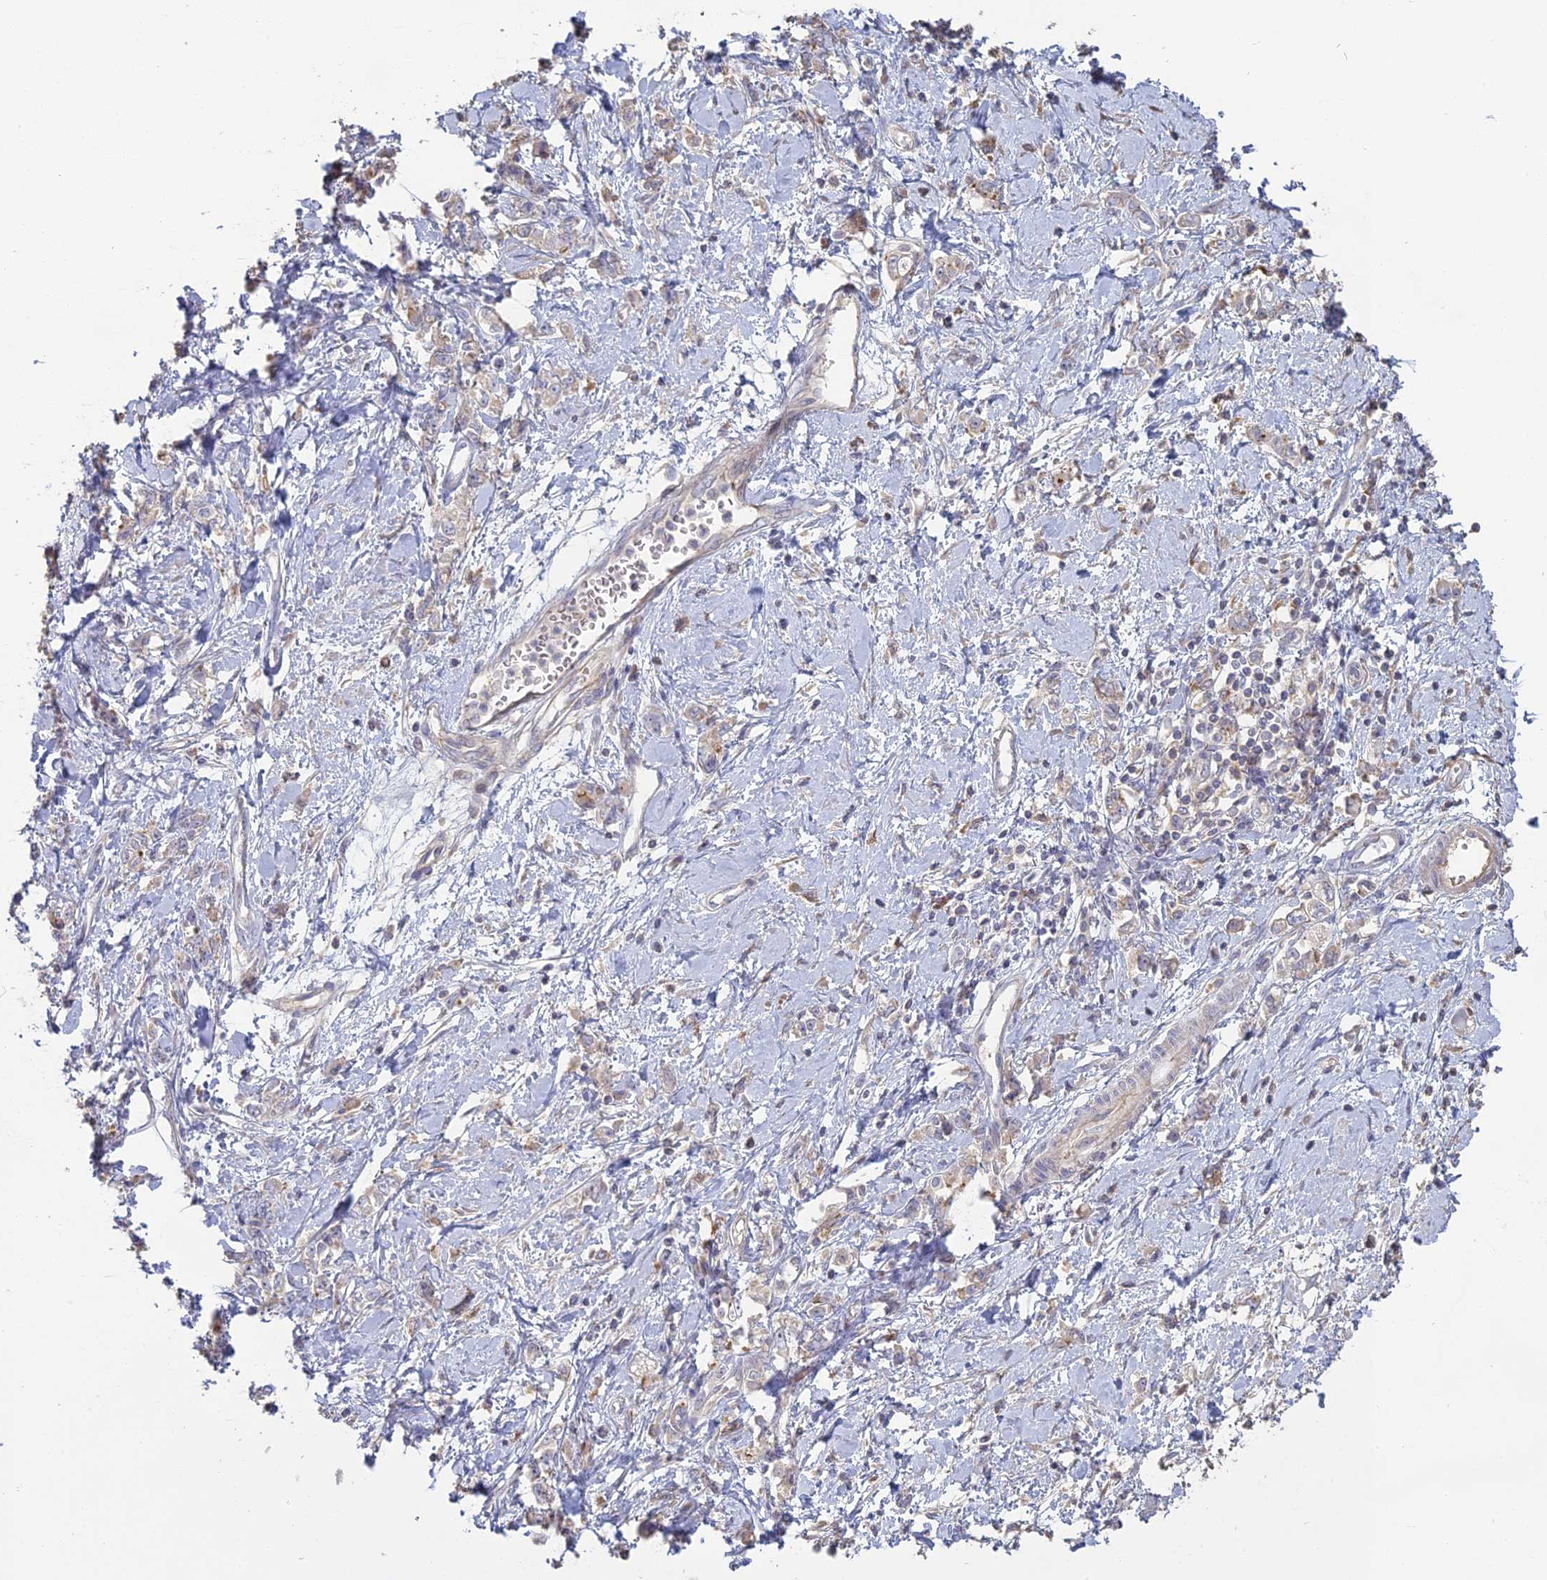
{"staining": {"intensity": "weak", "quantity": "<25%", "location": "cytoplasmic/membranous"}, "tissue": "stomach cancer", "cell_type": "Tumor cells", "image_type": "cancer", "snomed": [{"axis": "morphology", "description": "Adenocarcinoma, NOS"}, {"axis": "topography", "description": "Stomach"}], "caption": "Immunohistochemical staining of stomach cancer shows no significant expression in tumor cells.", "gene": "SFT2D2", "patient": {"sex": "female", "age": 76}}